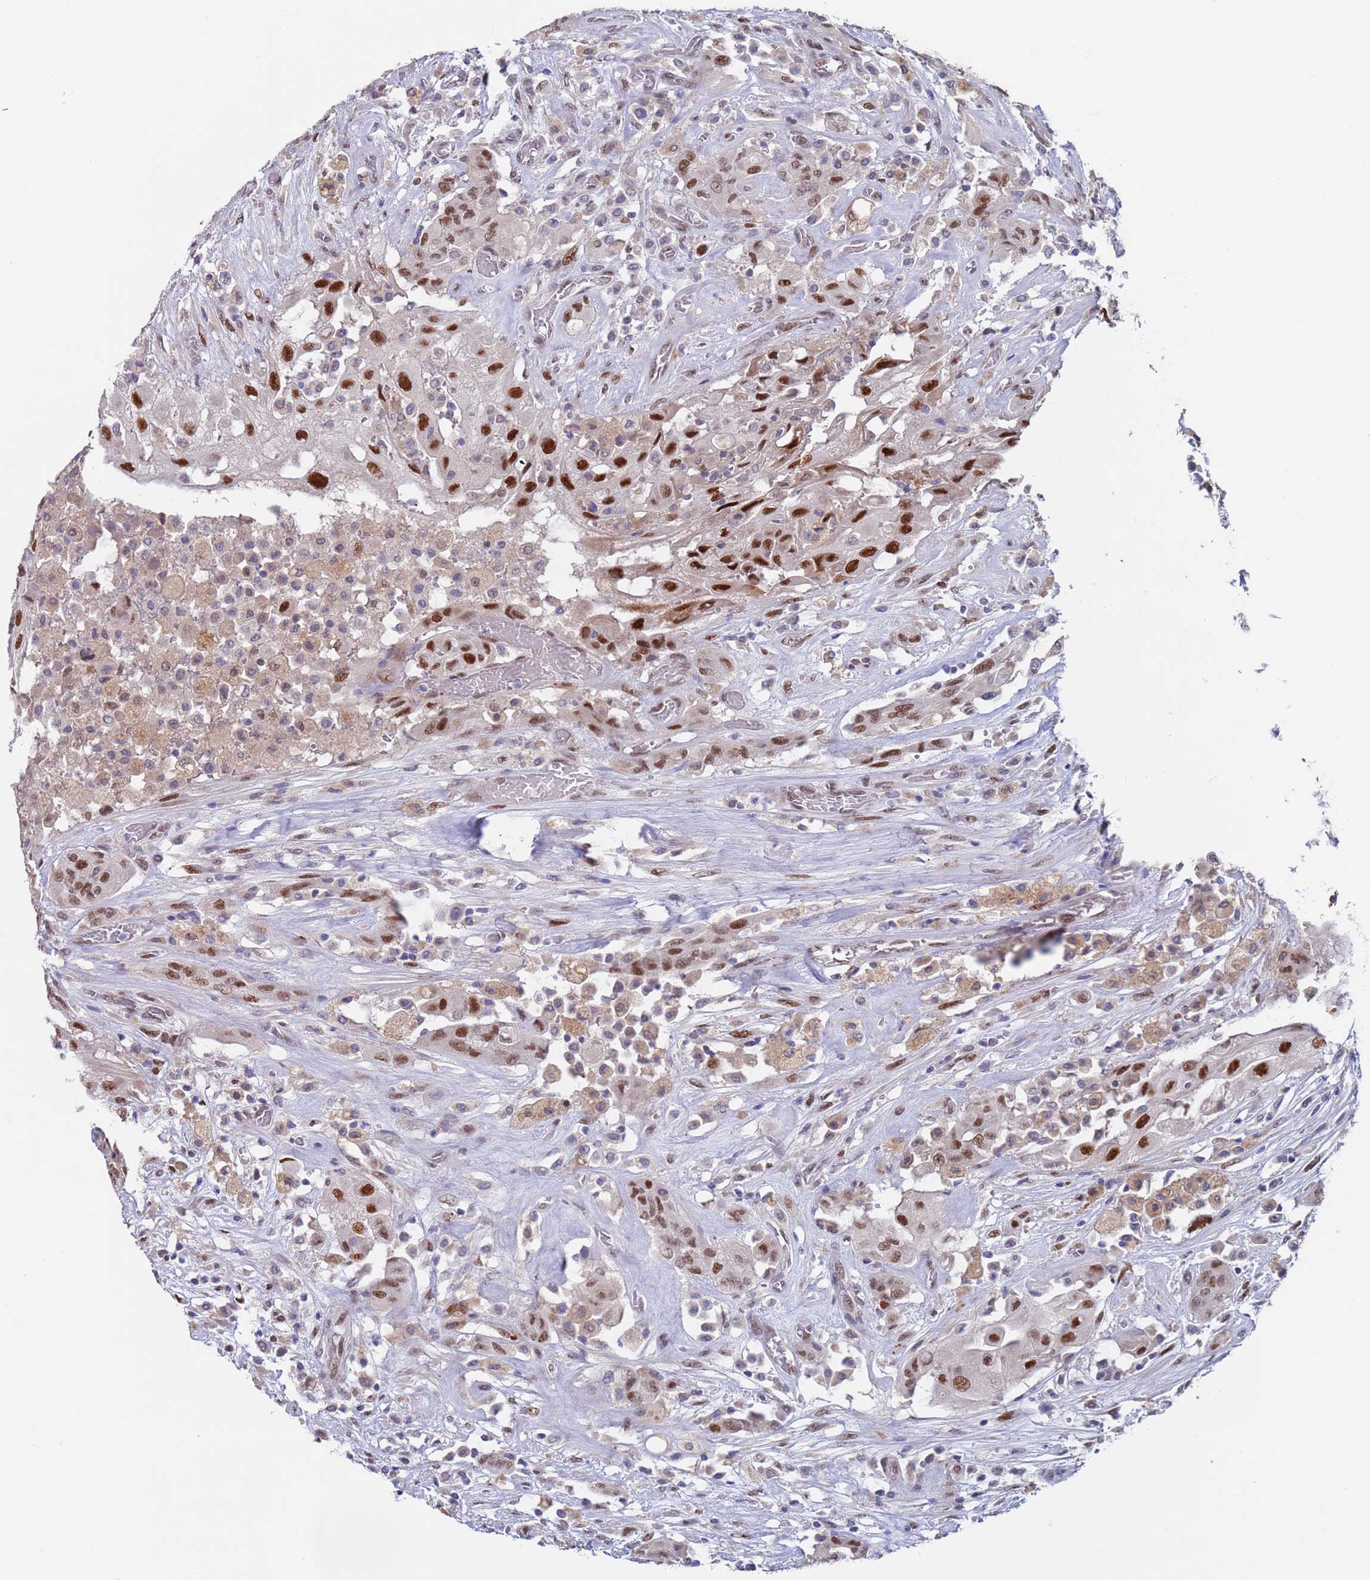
{"staining": {"intensity": "moderate", "quantity": ">75%", "location": "nuclear"}, "tissue": "thyroid cancer", "cell_type": "Tumor cells", "image_type": "cancer", "snomed": [{"axis": "morphology", "description": "Papillary adenocarcinoma, NOS"}, {"axis": "topography", "description": "Thyroid gland"}], "caption": "Human papillary adenocarcinoma (thyroid) stained with a brown dye reveals moderate nuclear positive positivity in approximately >75% of tumor cells.", "gene": "FBXO27", "patient": {"sex": "female", "age": 59}}